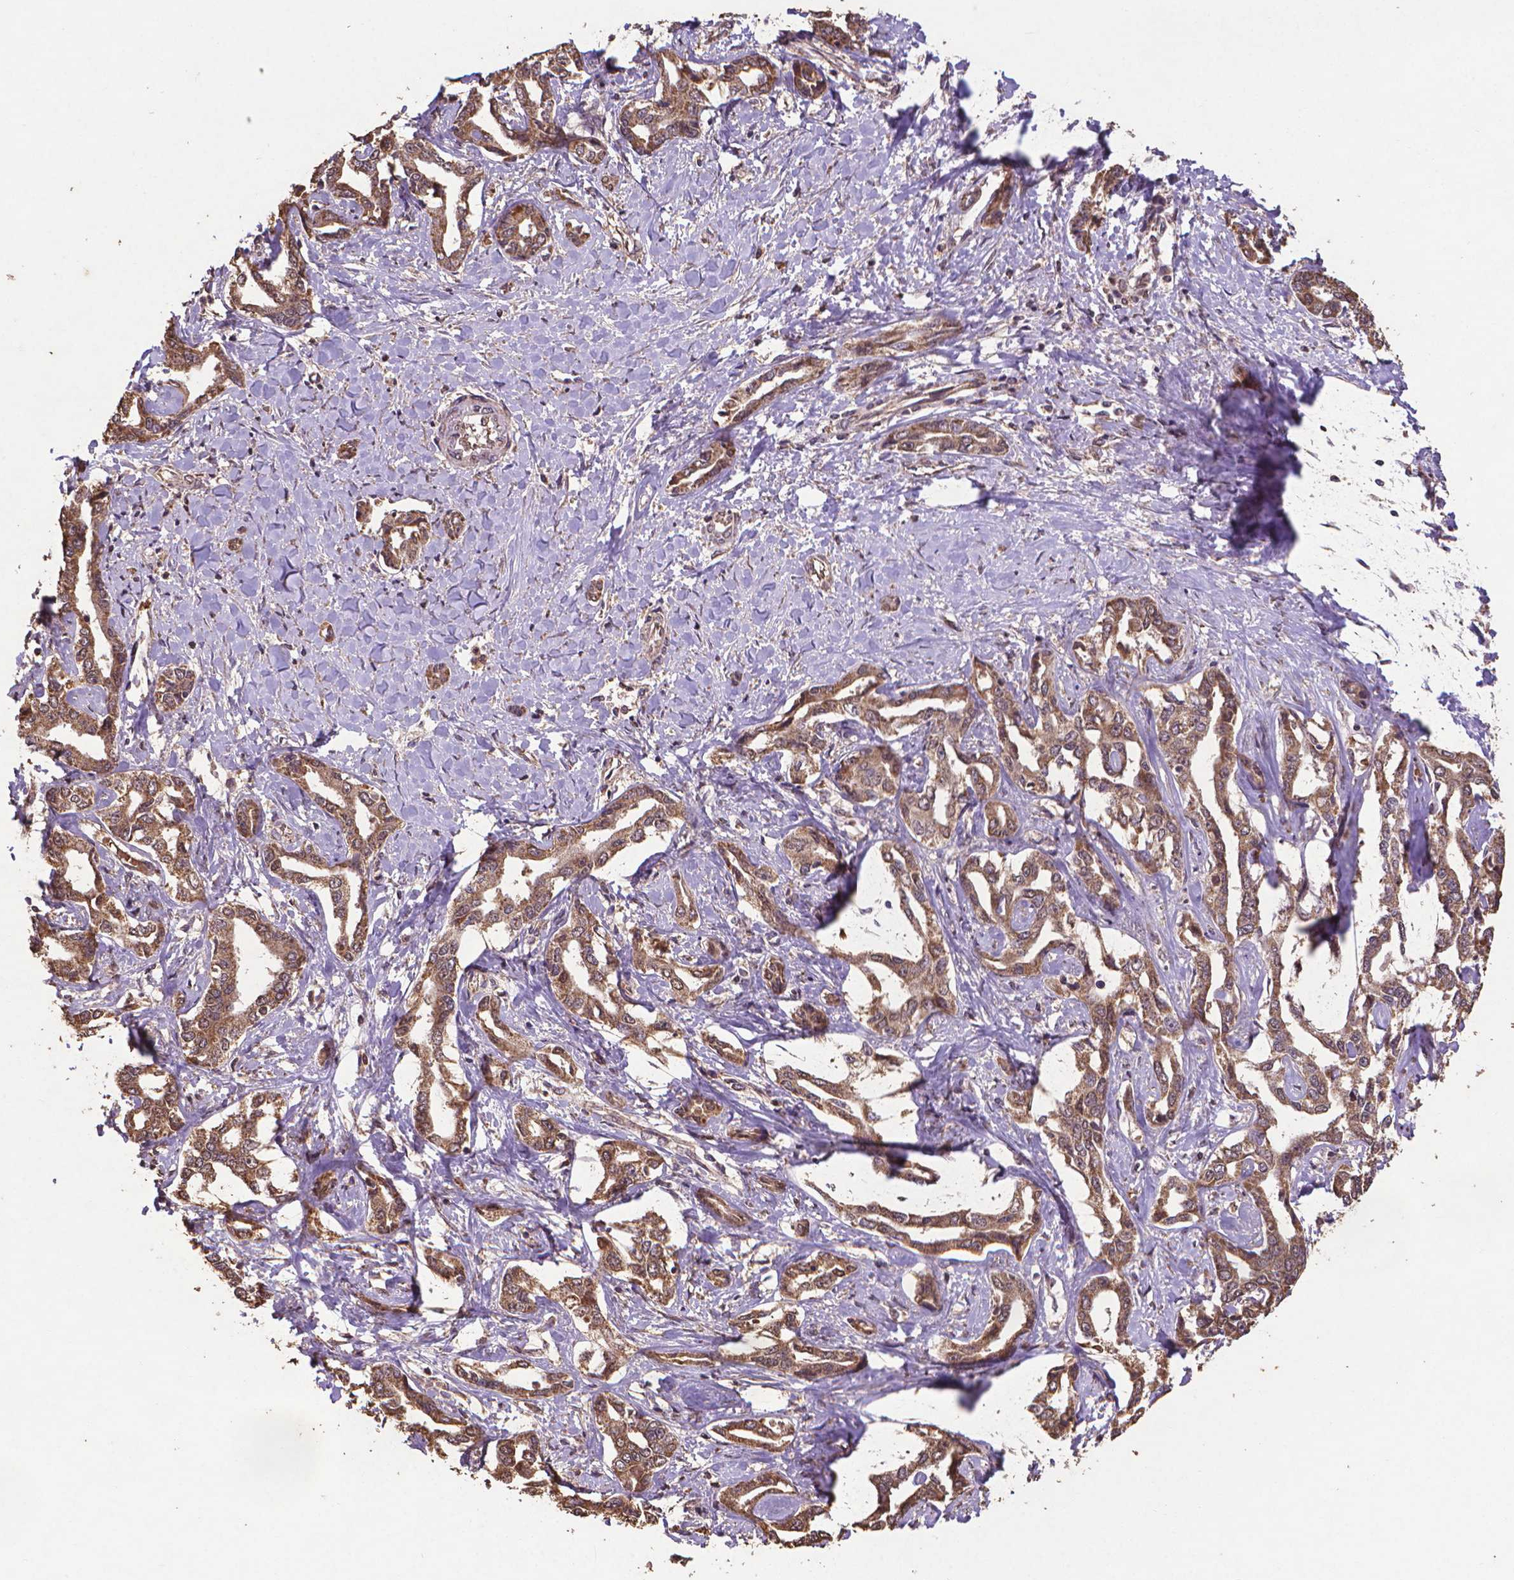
{"staining": {"intensity": "moderate", "quantity": ">75%", "location": "cytoplasmic/membranous"}, "tissue": "liver cancer", "cell_type": "Tumor cells", "image_type": "cancer", "snomed": [{"axis": "morphology", "description": "Cholangiocarcinoma"}, {"axis": "topography", "description": "Liver"}], "caption": "Brown immunohistochemical staining in liver cancer (cholangiocarcinoma) demonstrates moderate cytoplasmic/membranous expression in about >75% of tumor cells.", "gene": "DCAF1", "patient": {"sex": "male", "age": 59}}